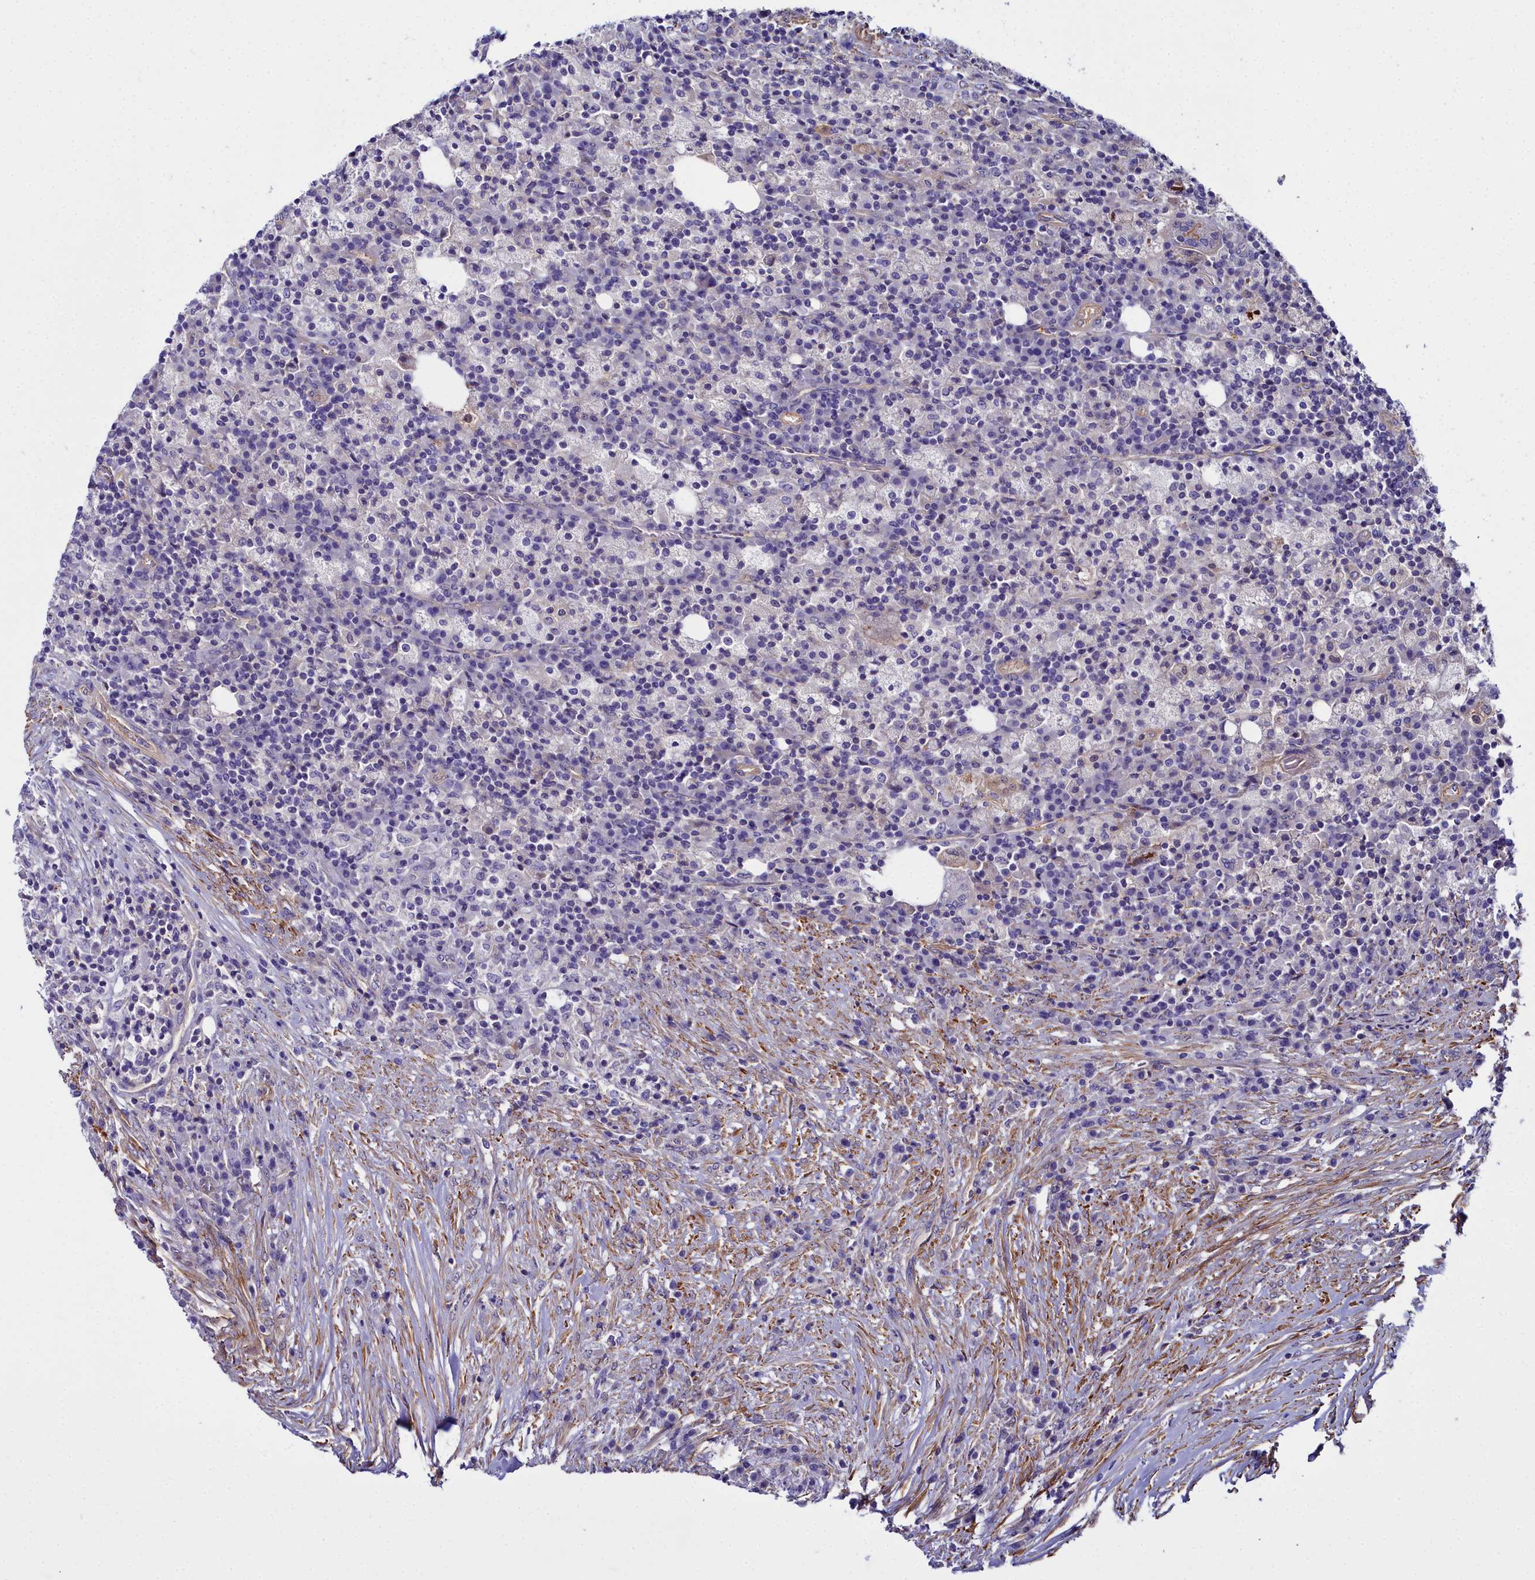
{"staining": {"intensity": "negative", "quantity": "none", "location": "none"}, "tissue": "colorectal cancer", "cell_type": "Tumor cells", "image_type": "cancer", "snomed": [{"axis": "morphology", "description": "Adenocarcinoma, NOS"}, {"axis": "topography", "description": "Colon"}], "caption": "Image shows no protein staining in tumor cells of colorectal cancer (adenocarcinoma) tissue.", "gene": "FADS3", "patient": {"sex": "male", "age": 83}}